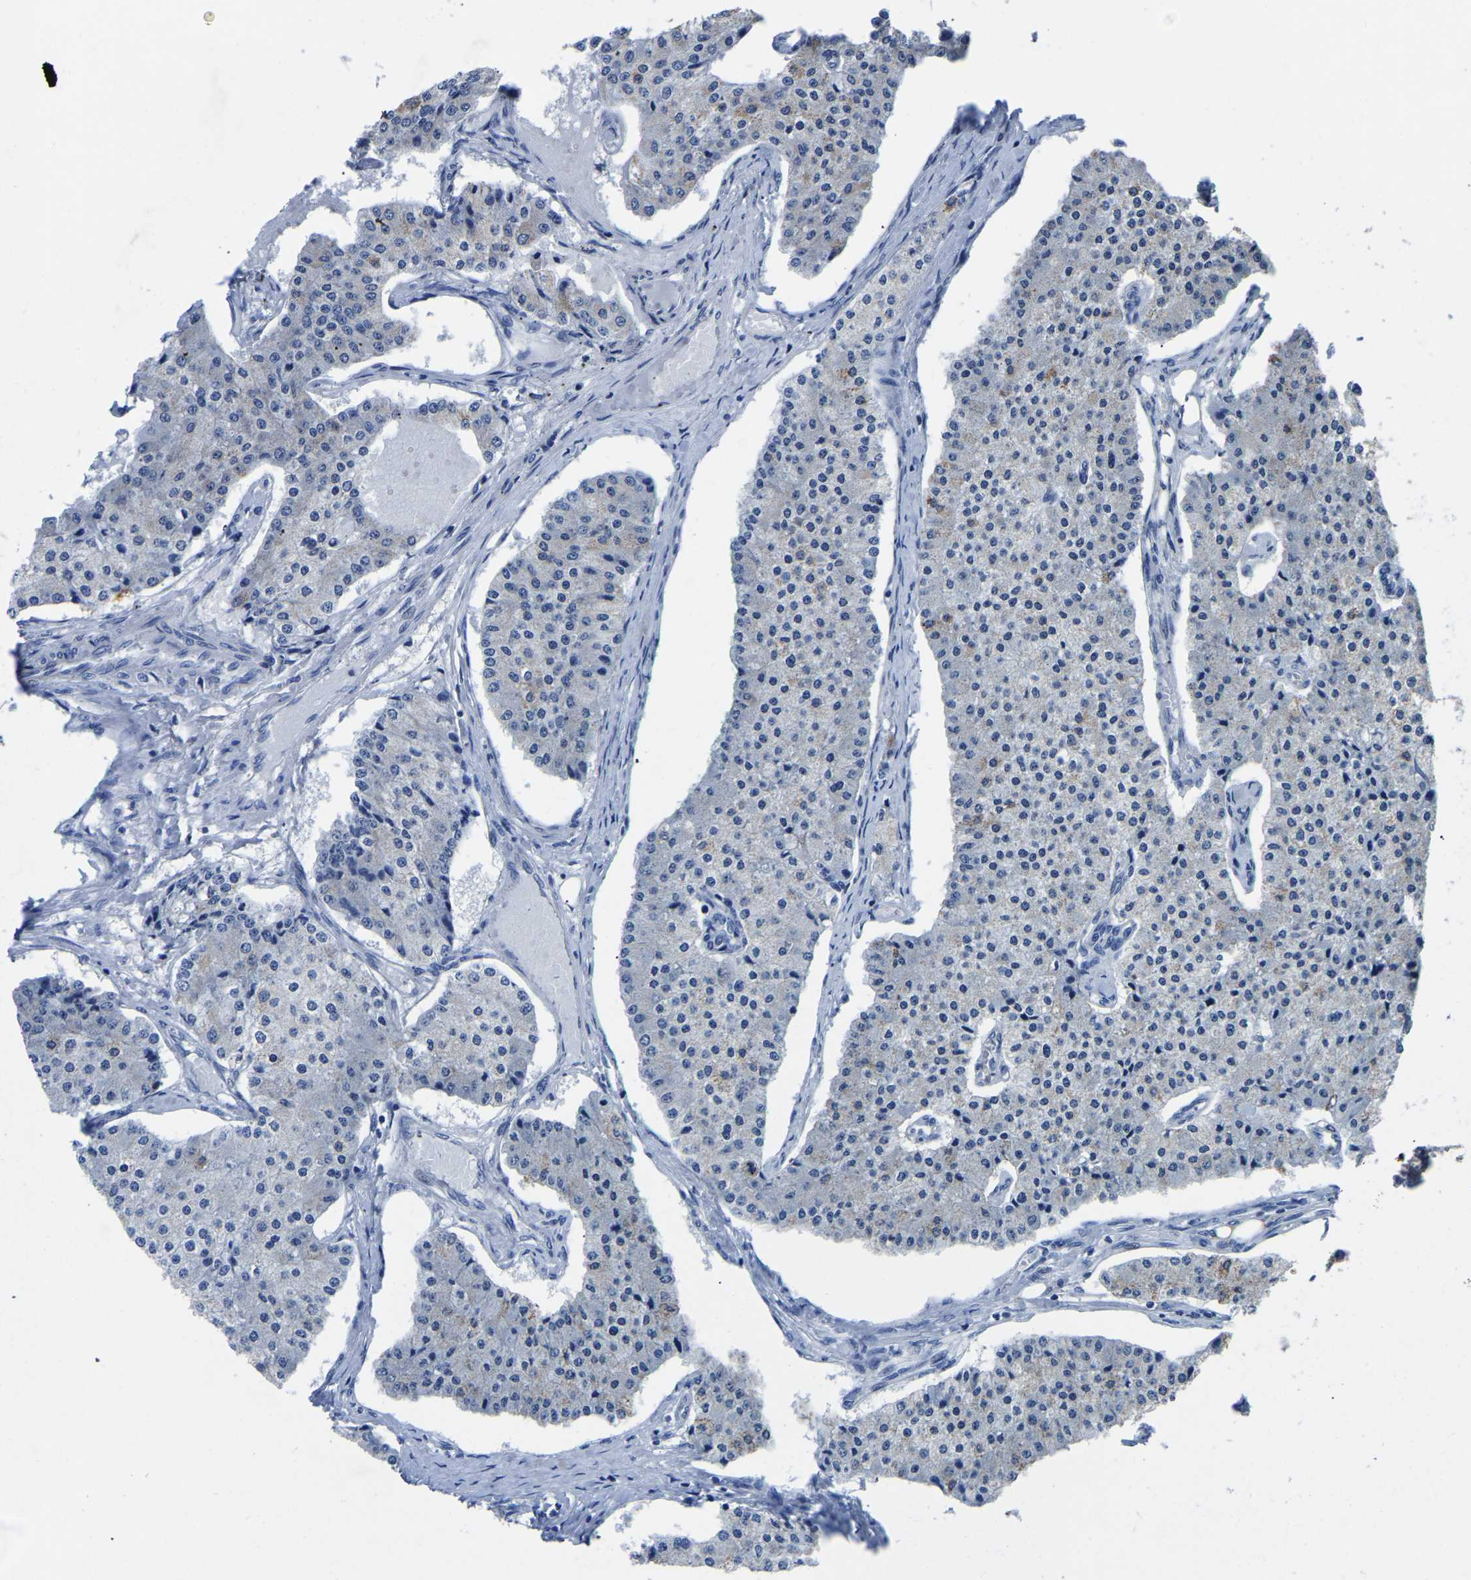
{"staining": {"intensity": "weak", "quantity": "<25%", "location": "cytoplasmic/membranous"}, "tissue": "carcinoid", "cell_type": "Tumor cells", "image_type": "cancer", "snomed": [{"axis": "morphology", "description": "Carcinoid, malignant, NOS"}, {"axis": "topography", "description": "Colon"}], "caption": "This is an IHC histopathology image of carcinoid. There is no positivity in tumor cells.", "gene": "FGD5", "patient": {"sex": "female", "age": 52}}